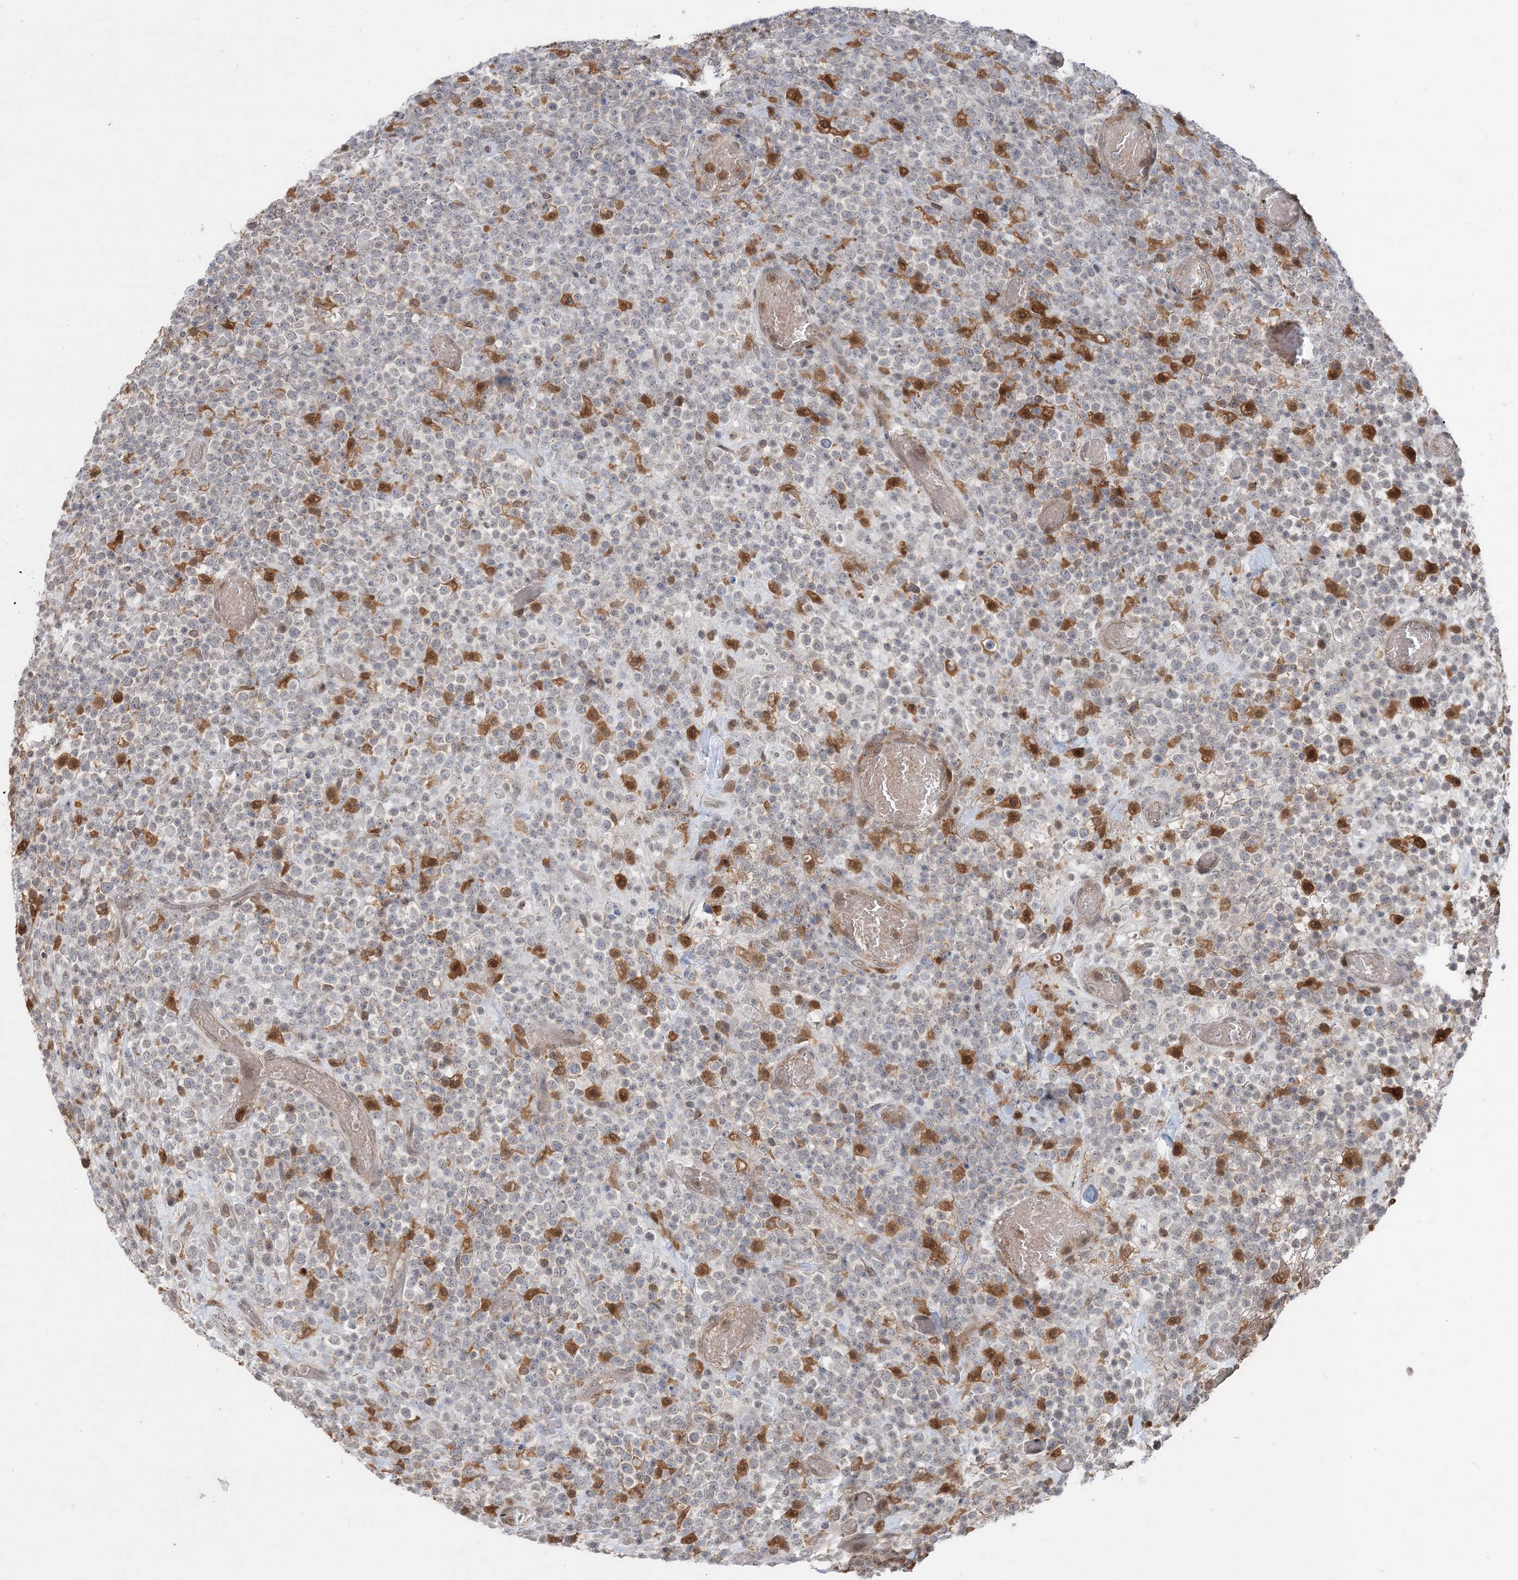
{"staining": {"intensity": "negative", "quantity": "none", "location": "none"}, "tissue": "lymphoma", "cell_type": "Tumor cells", "image_type": "cancer", "snomed": [{"axis": "morphology", "description": "Malignant lymphoma, non-Hodgkin's type, High grade"}, {"axis": "topography", "description": "Colon"}], "caption": "Protein analysis of lymphoma exhibits no significant positivity in tumor cells.", "gene": "NAGK", "patient": {"sex": "female", "age": 53}}